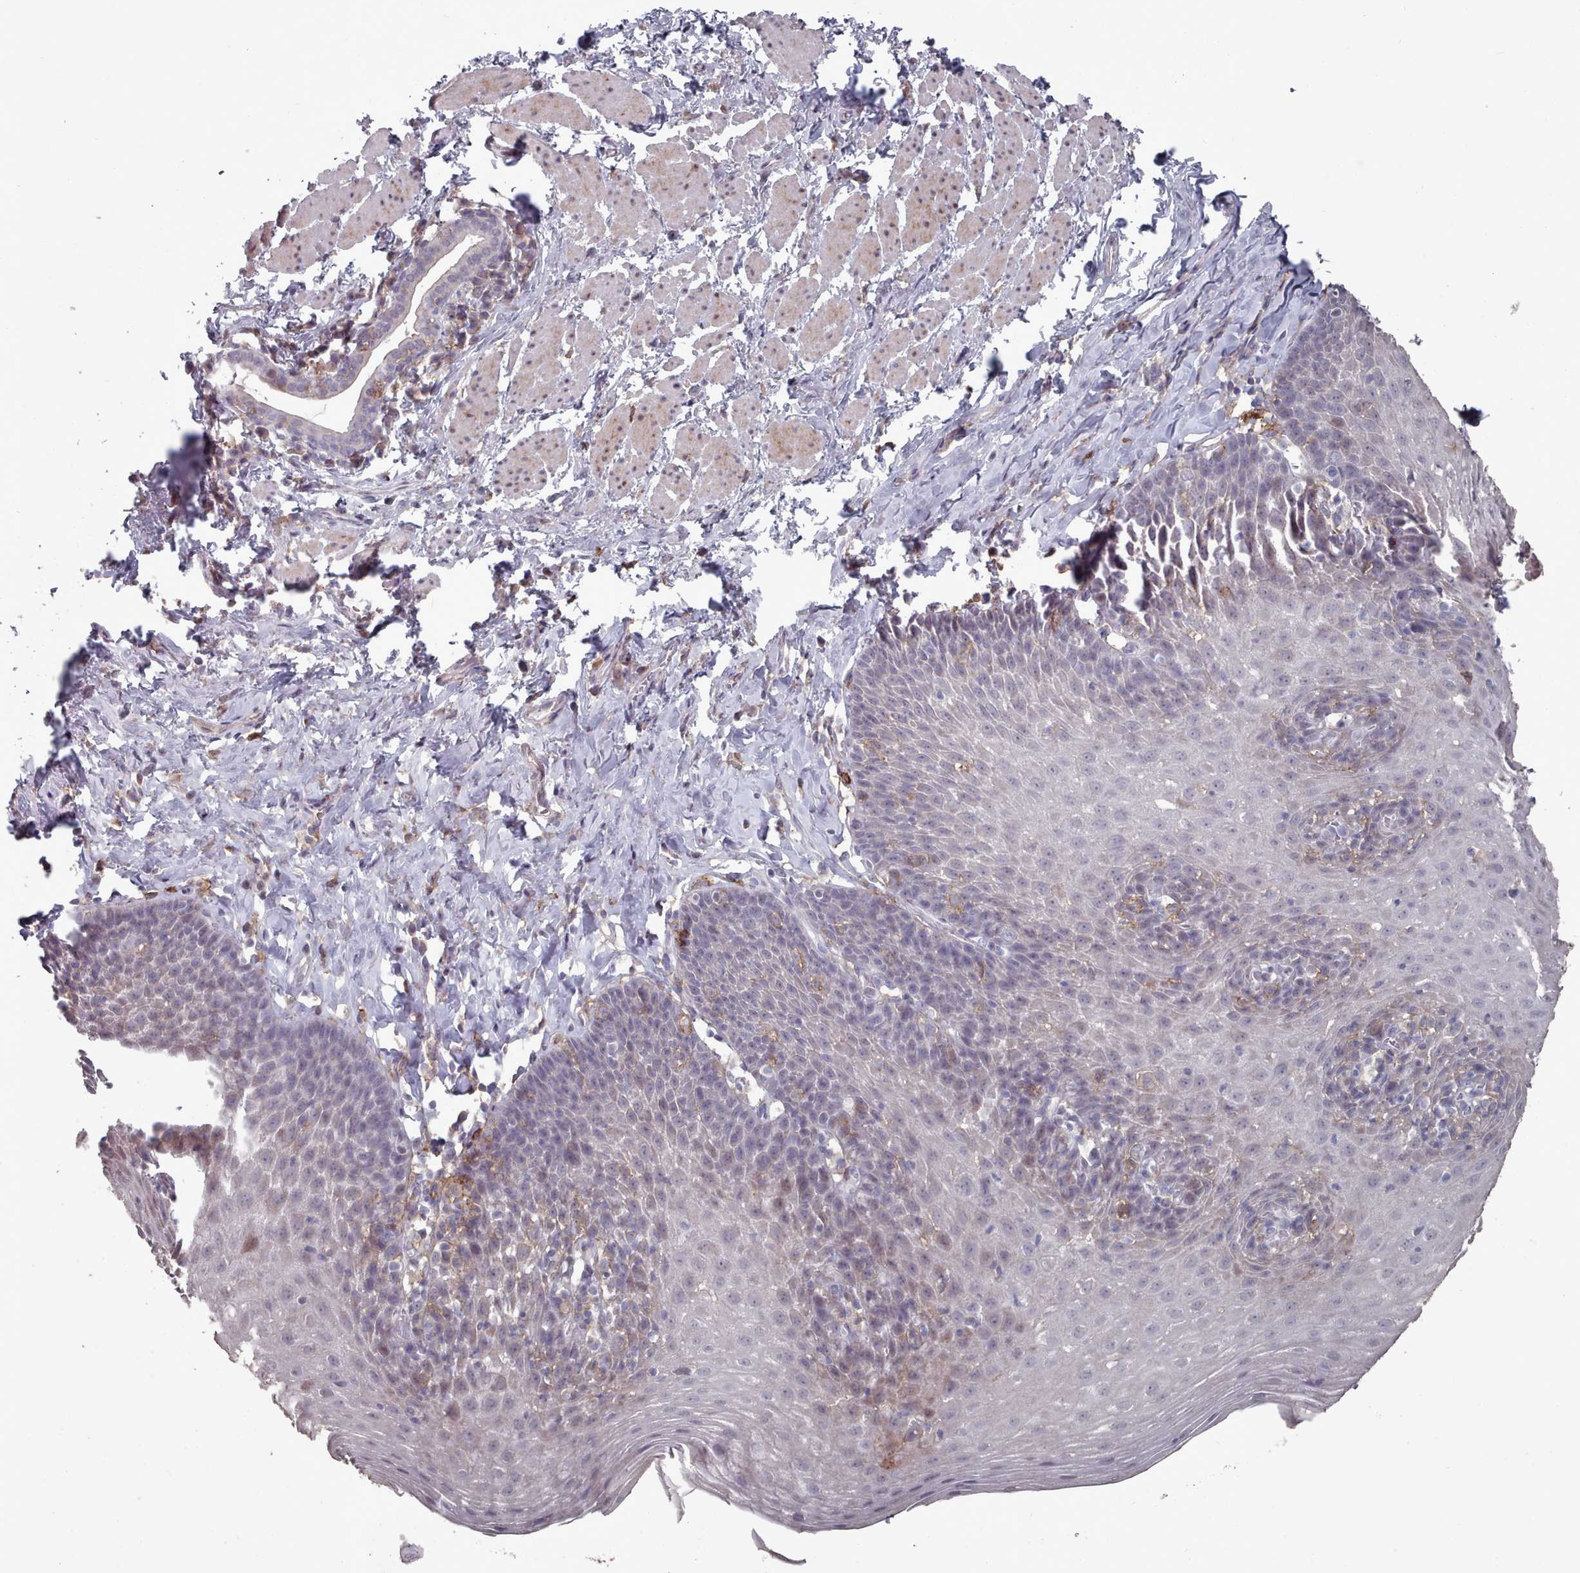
{"staining": {"intensity": "weak", "quantity": "<25%", "location": "cytoplasmic/membranous"}, "tissue": "esophagus", "cell_type": "Squamous epithelial cells", "image_type": "normal", "snomed": [{"axis": "morphology", "description": "Normal tissue, NOS"}, {"axis": "topography", "description": "Esophagus"}], "caption": "Micrograph shows no significant protein staining in squamous epithelial cells of unremarkable esophagus. (DAB (3,3'-diaminobenzidine) immunohistochemistry (IHC) visualized using brightfield microscopy, high magnification).", "gene": "COL8A2", "patient": {"sex": "female", "age": 61}}